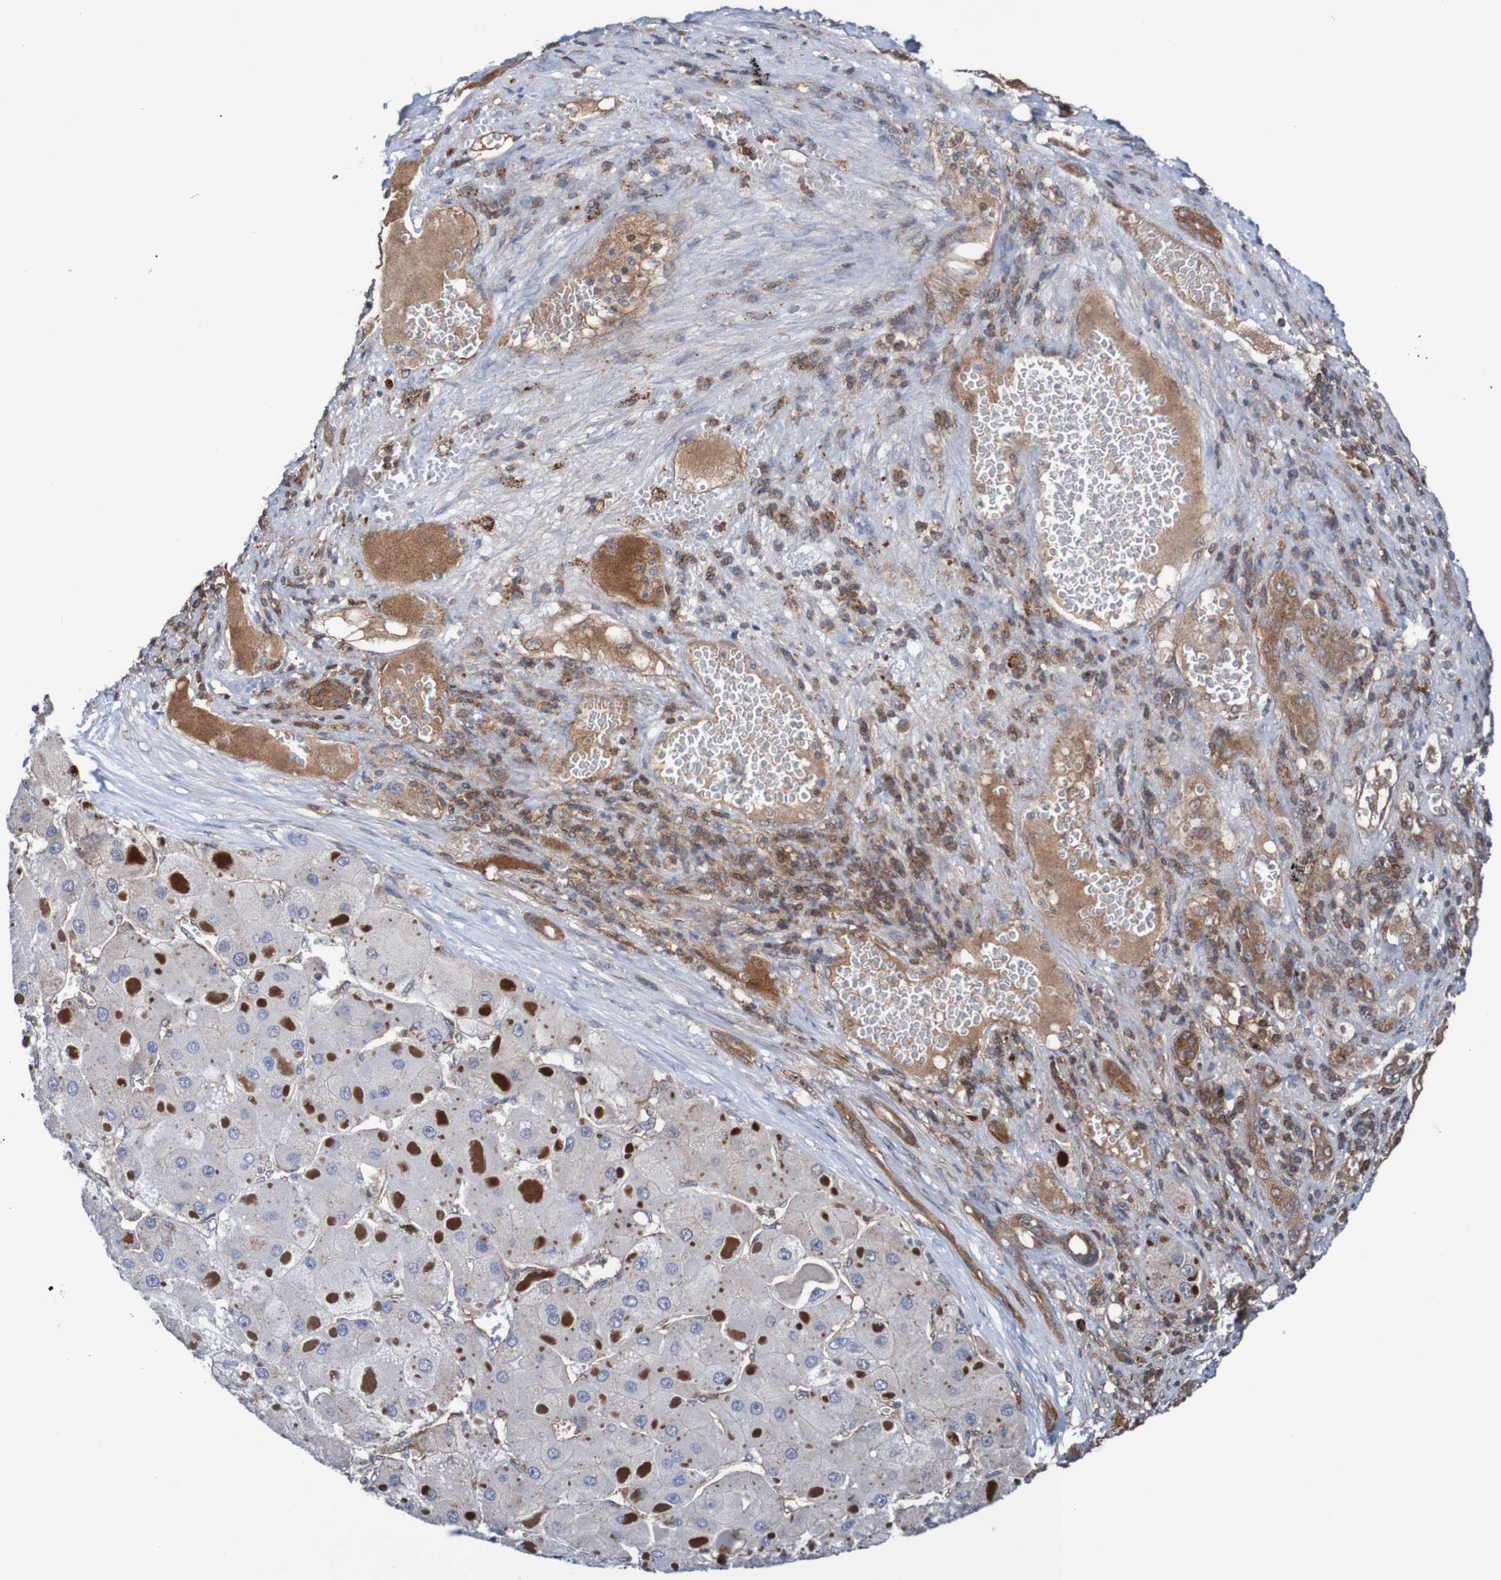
{"staining": {"intensity": "negative", "quantity": "none", "location": "none"}, "tissue": "liver cancer", "cell_type": "Tumor cells", "image_type": "cancer", "snomed": [{"axis": "morphology", "description": "Carcinoma, Hepatocellular, NOS"}, {"axis": "topography", "description": "Liver"}], "caption": "This is an immunohistochemistry (IHC) image of hepatocellular carcinoma (liver). There is no expression in tumor cells.", "gene": "RIGI", "patient": {"sex": "female", "age": 73}}